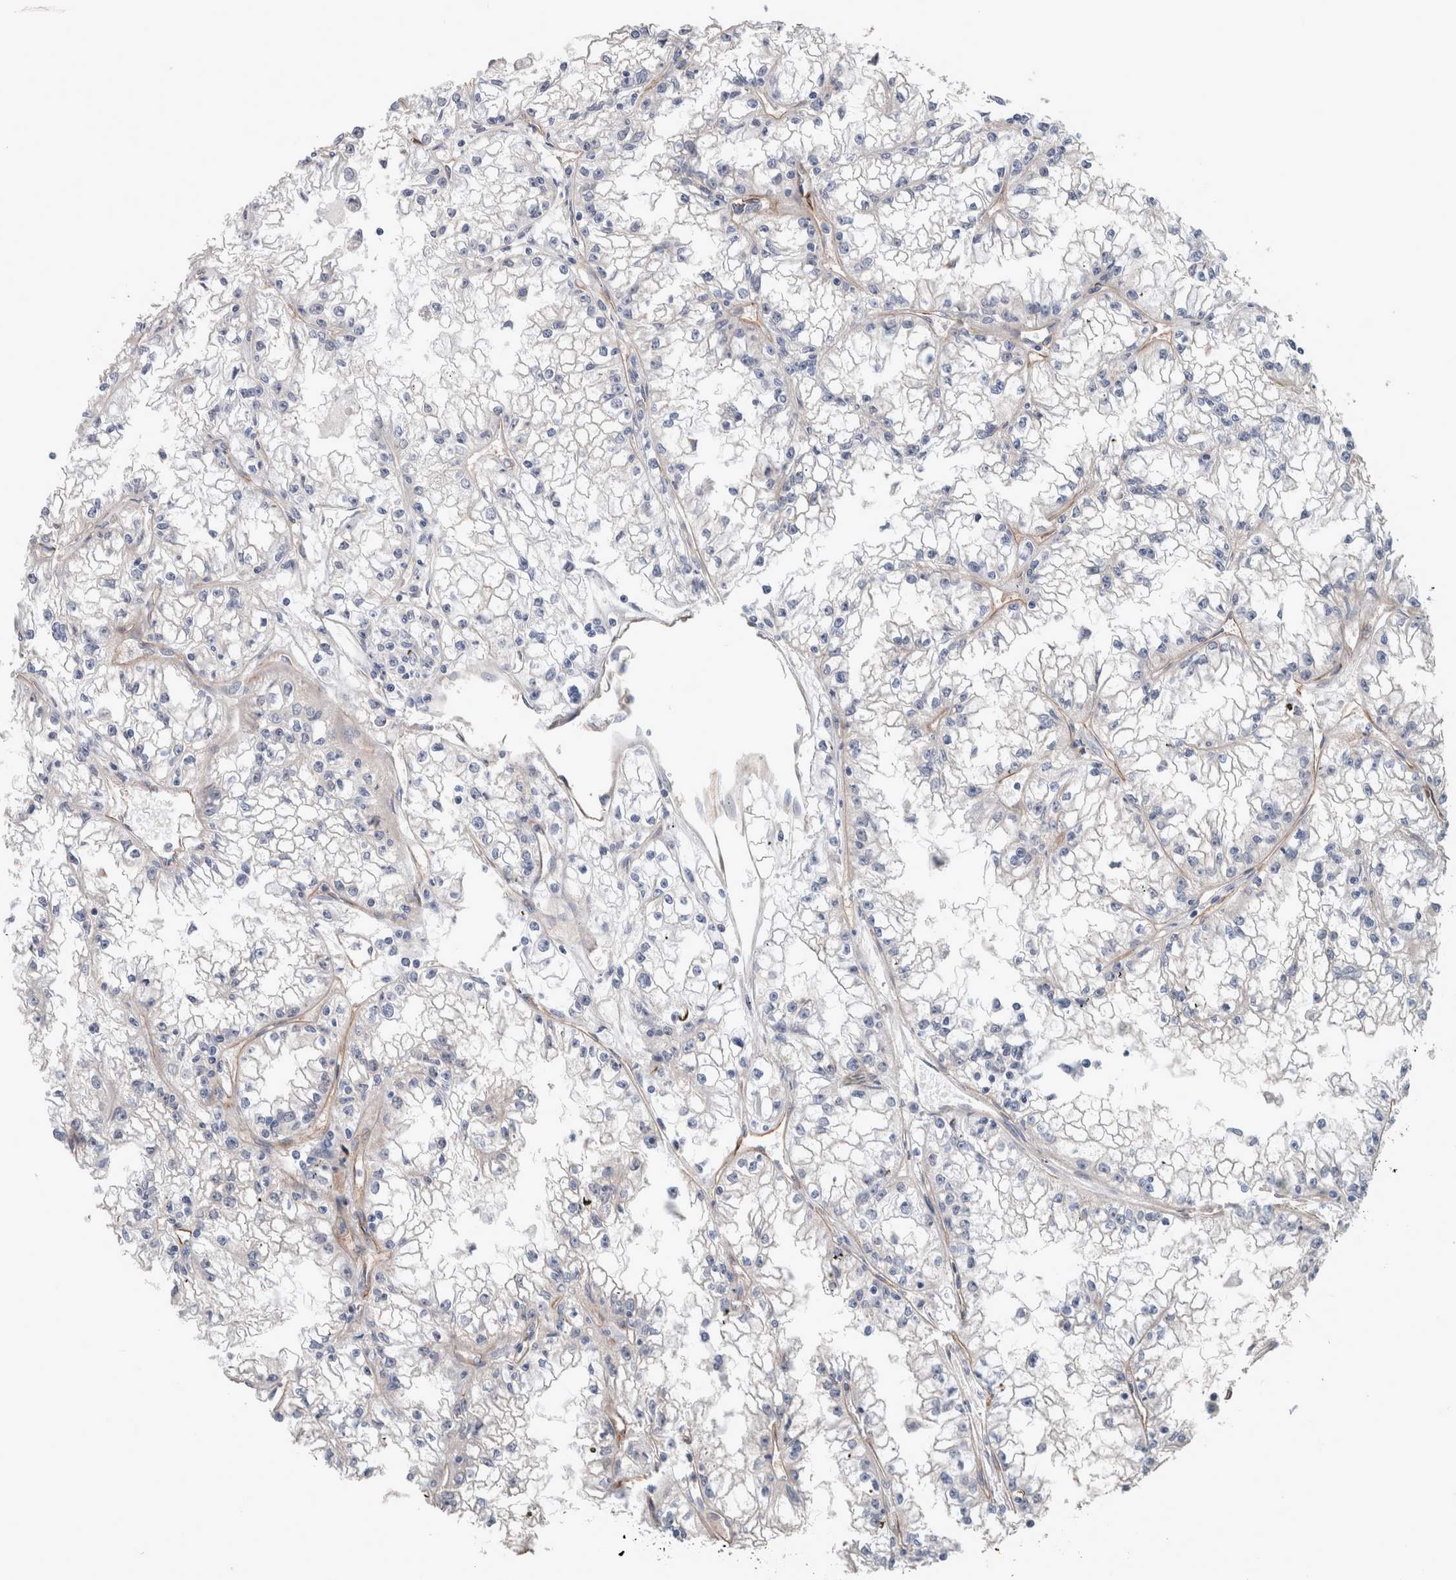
{"staining": {"intensity": "negative", "quantity": "none", "location": "none"}, "tissue": "renal cancer", "cell_type": "Tumor cells", "image_type": "cancer", "snomed": [{"axis": "morphology", "description": "Adenocarcinoma, NOS"}, {"axis": "topography", "description": "Kidney"}], "caption": "High magnification brightfield microscopy of renal cancer (adenocarcinoma) stained with DAB (brown) and counterstained with hematoxylin (blue): tumor cells show no significant expression.", "gene": "BCAM", "patient": {"sex": "male", "age": 56}}